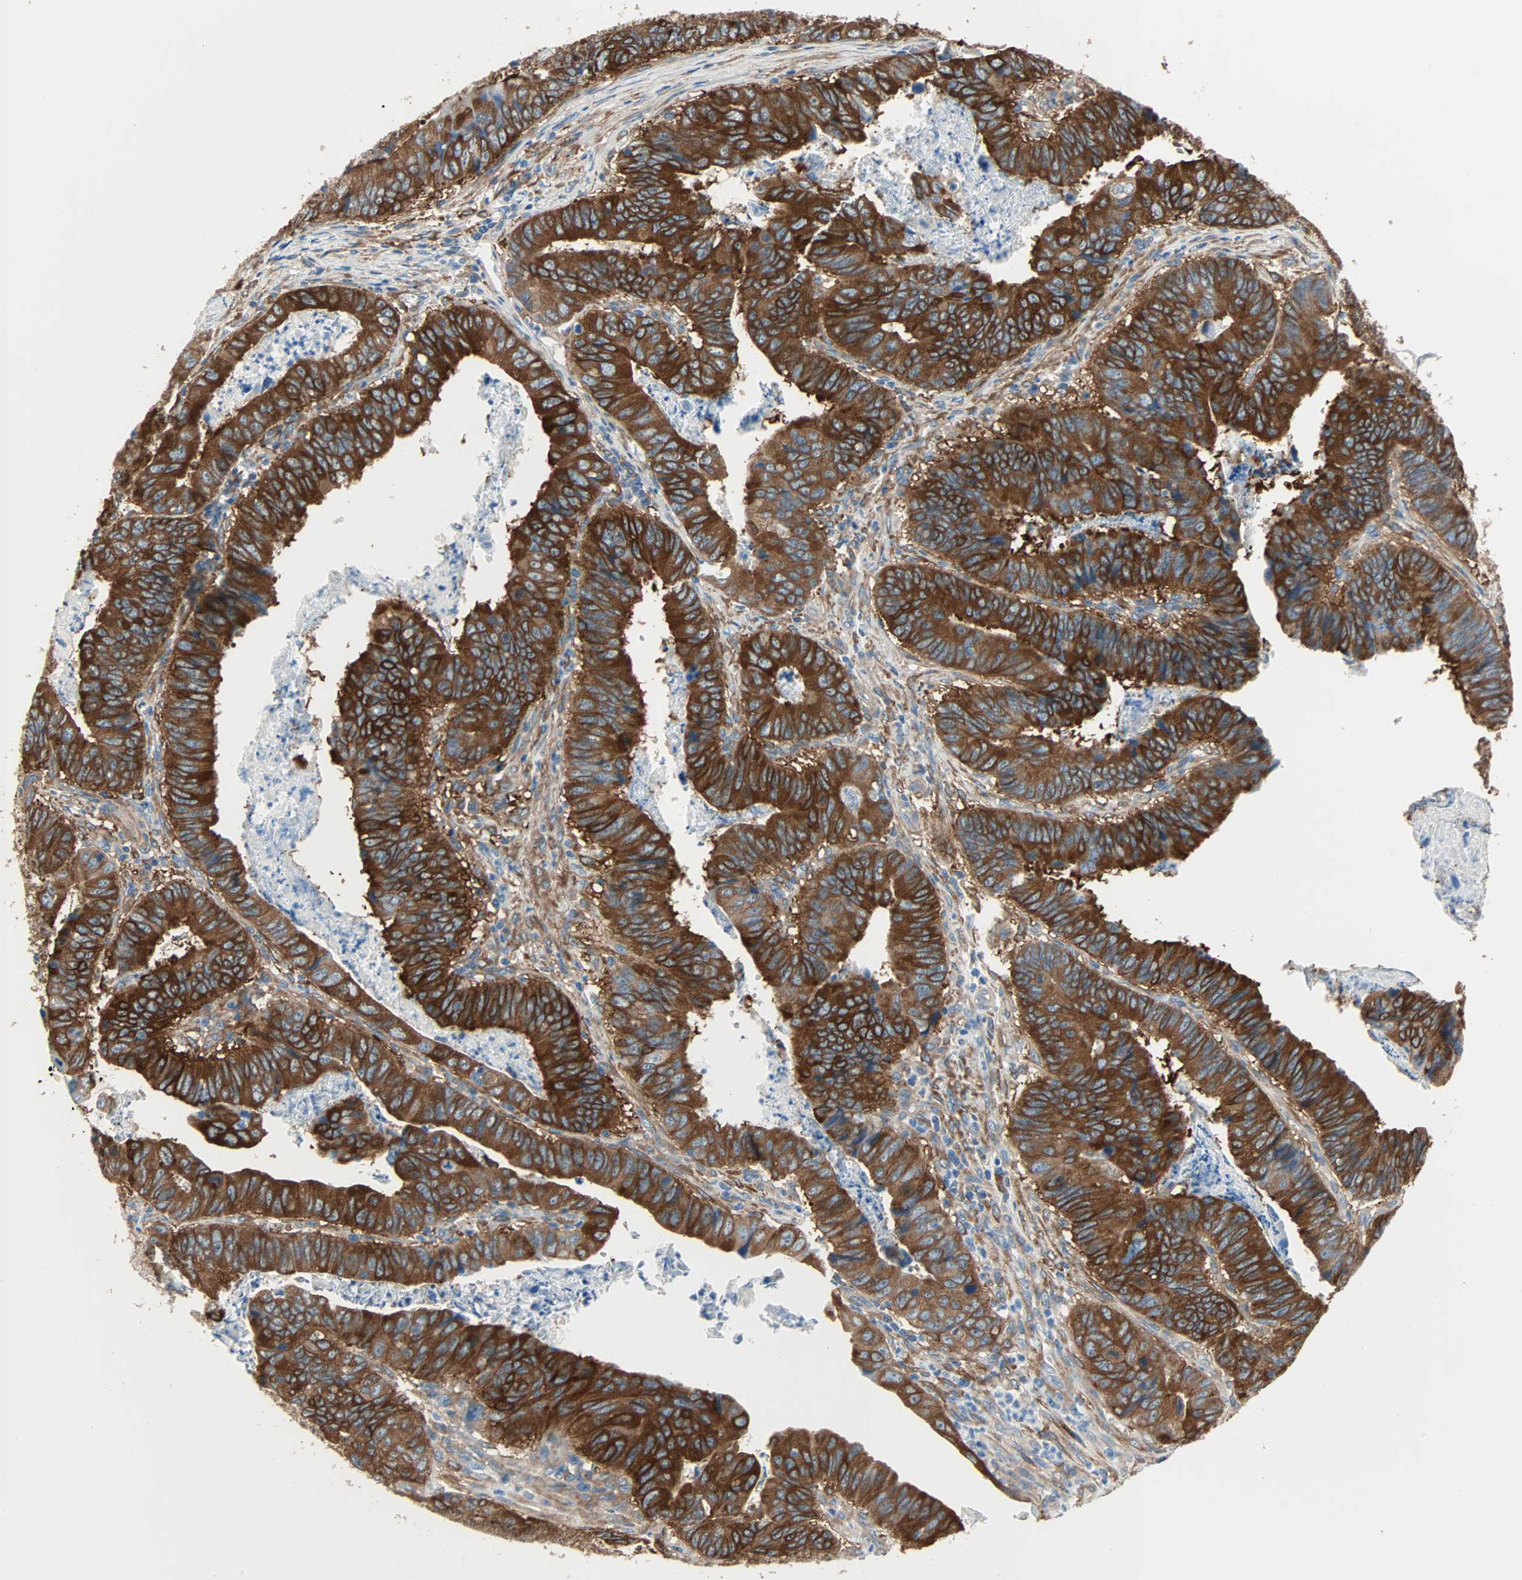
{"staining": {"intensity": "strong", "quantity": ">75%", "location": "cytoplasmic/membranous"}, "tissue": "stomach cancer", "cell_type": "Tumor cells", "image_type": "cancer", "snomed": [{"axis": "morphology", "description": "Adenocarcinoma, NOS"}, {"axis": "topography", "description": "Stomach, lower"}], "caption": "There is high levels of strong cytoplasmic/membranous staining in tumor cells of stomach cancer, as demonstrated by immunohistochemical staining (brown color).", "gene": "EPB41L2", "patient": {"sex": "male", "age": 77}}